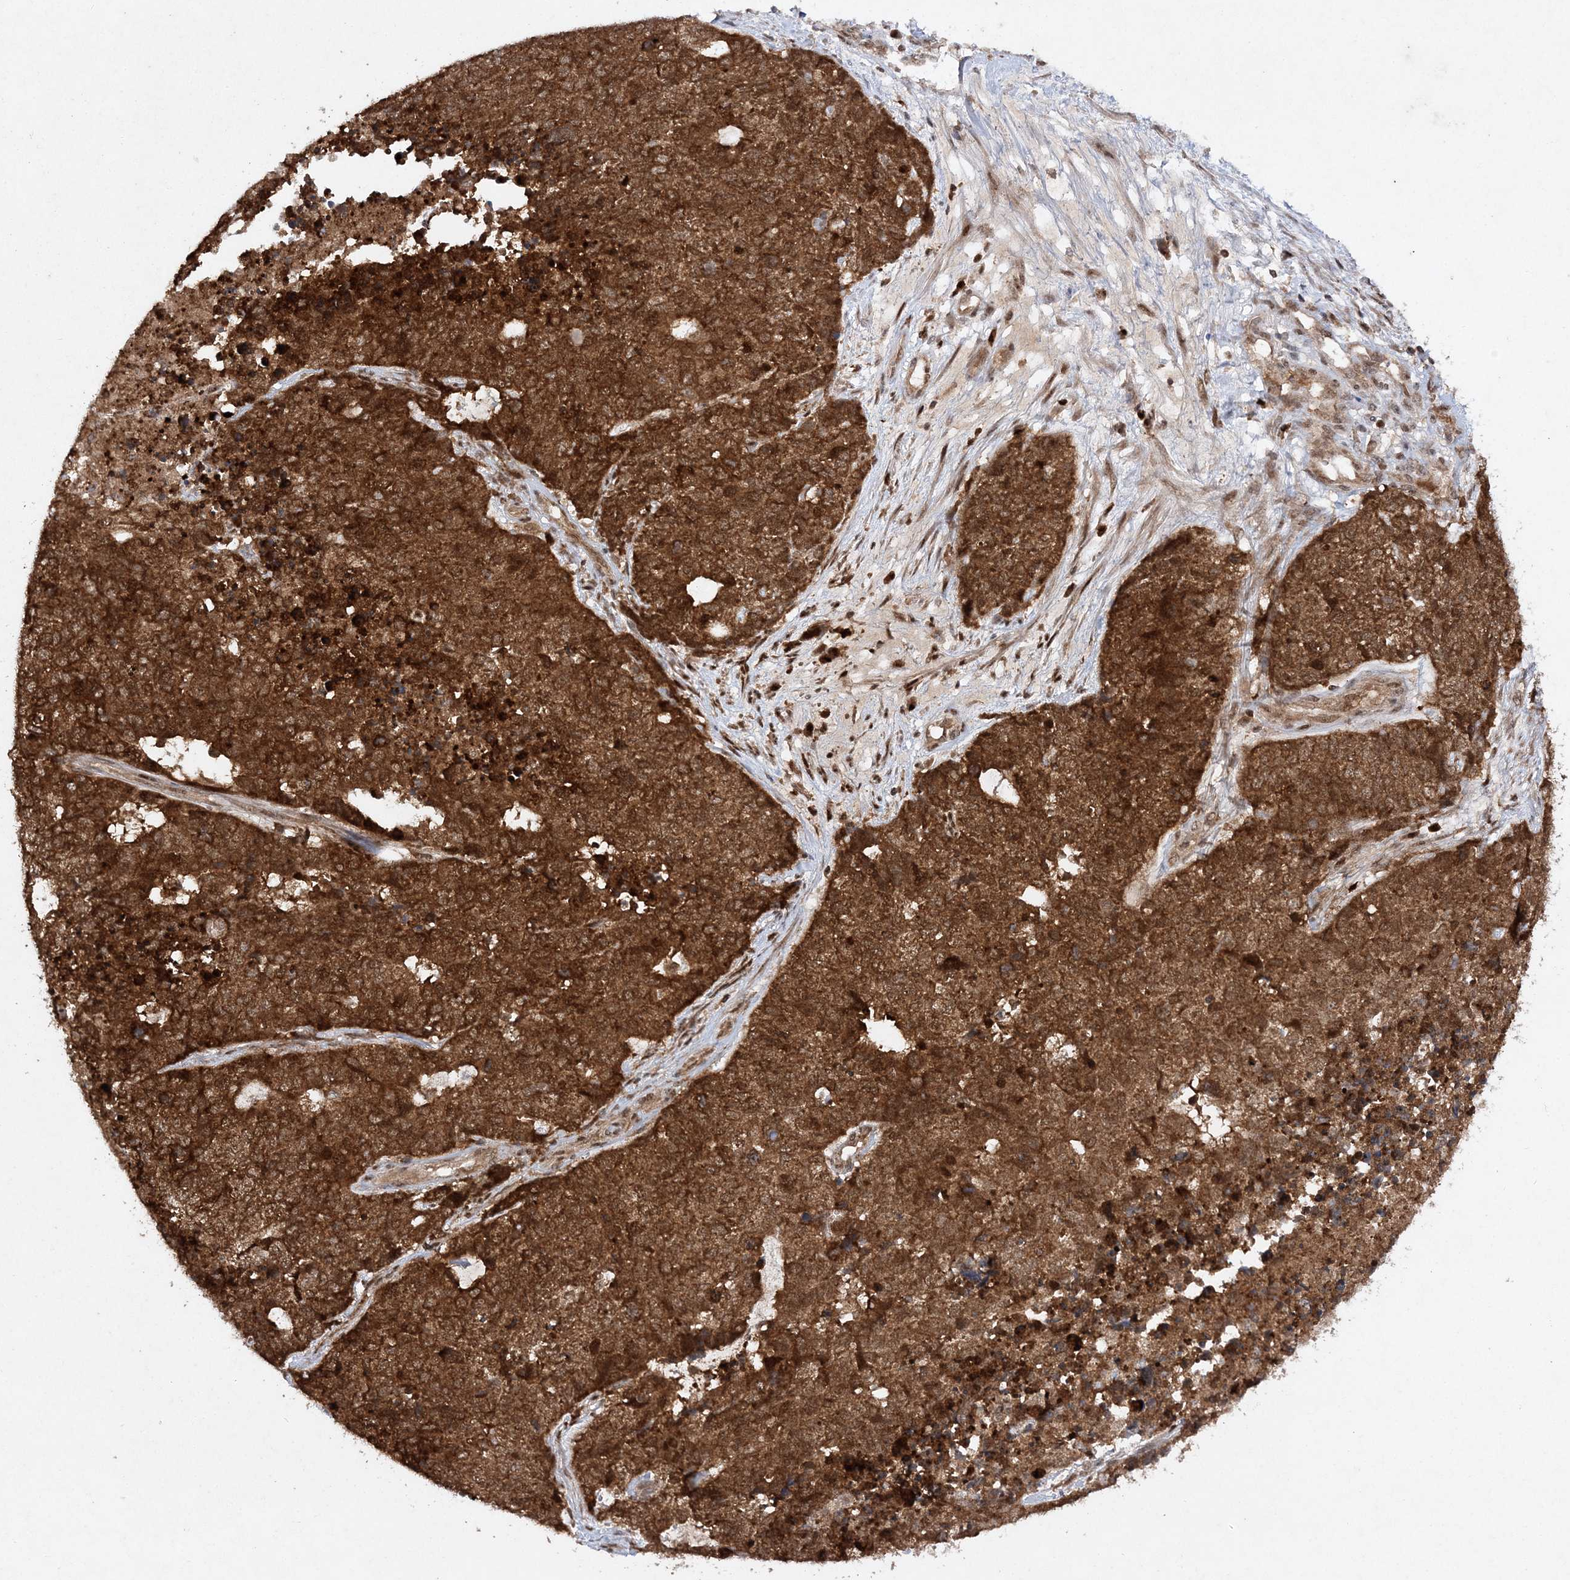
{"staining": {"intensity": "strong", "quantity": ">75%", "location": "cytoplasmic/membranous"}, "tissue": "cervical cancer", "cell_type": "Tumor cells", "image_type": "cancer", "snomed": [{"axis": "morphology", "description": "Squamous cell carcinoma, NOS"}, {"axis": "topography", "description": "Cervix"}], "caption": "IHC micrograph of human cervical cancer stained for a protein (brown), which exhibits high levels of strong cytoplasmic/membranous staining in about >75% of tumor cells.", "gene": "NIF3L1", "patient": {"sex": "female", "age": 63}}